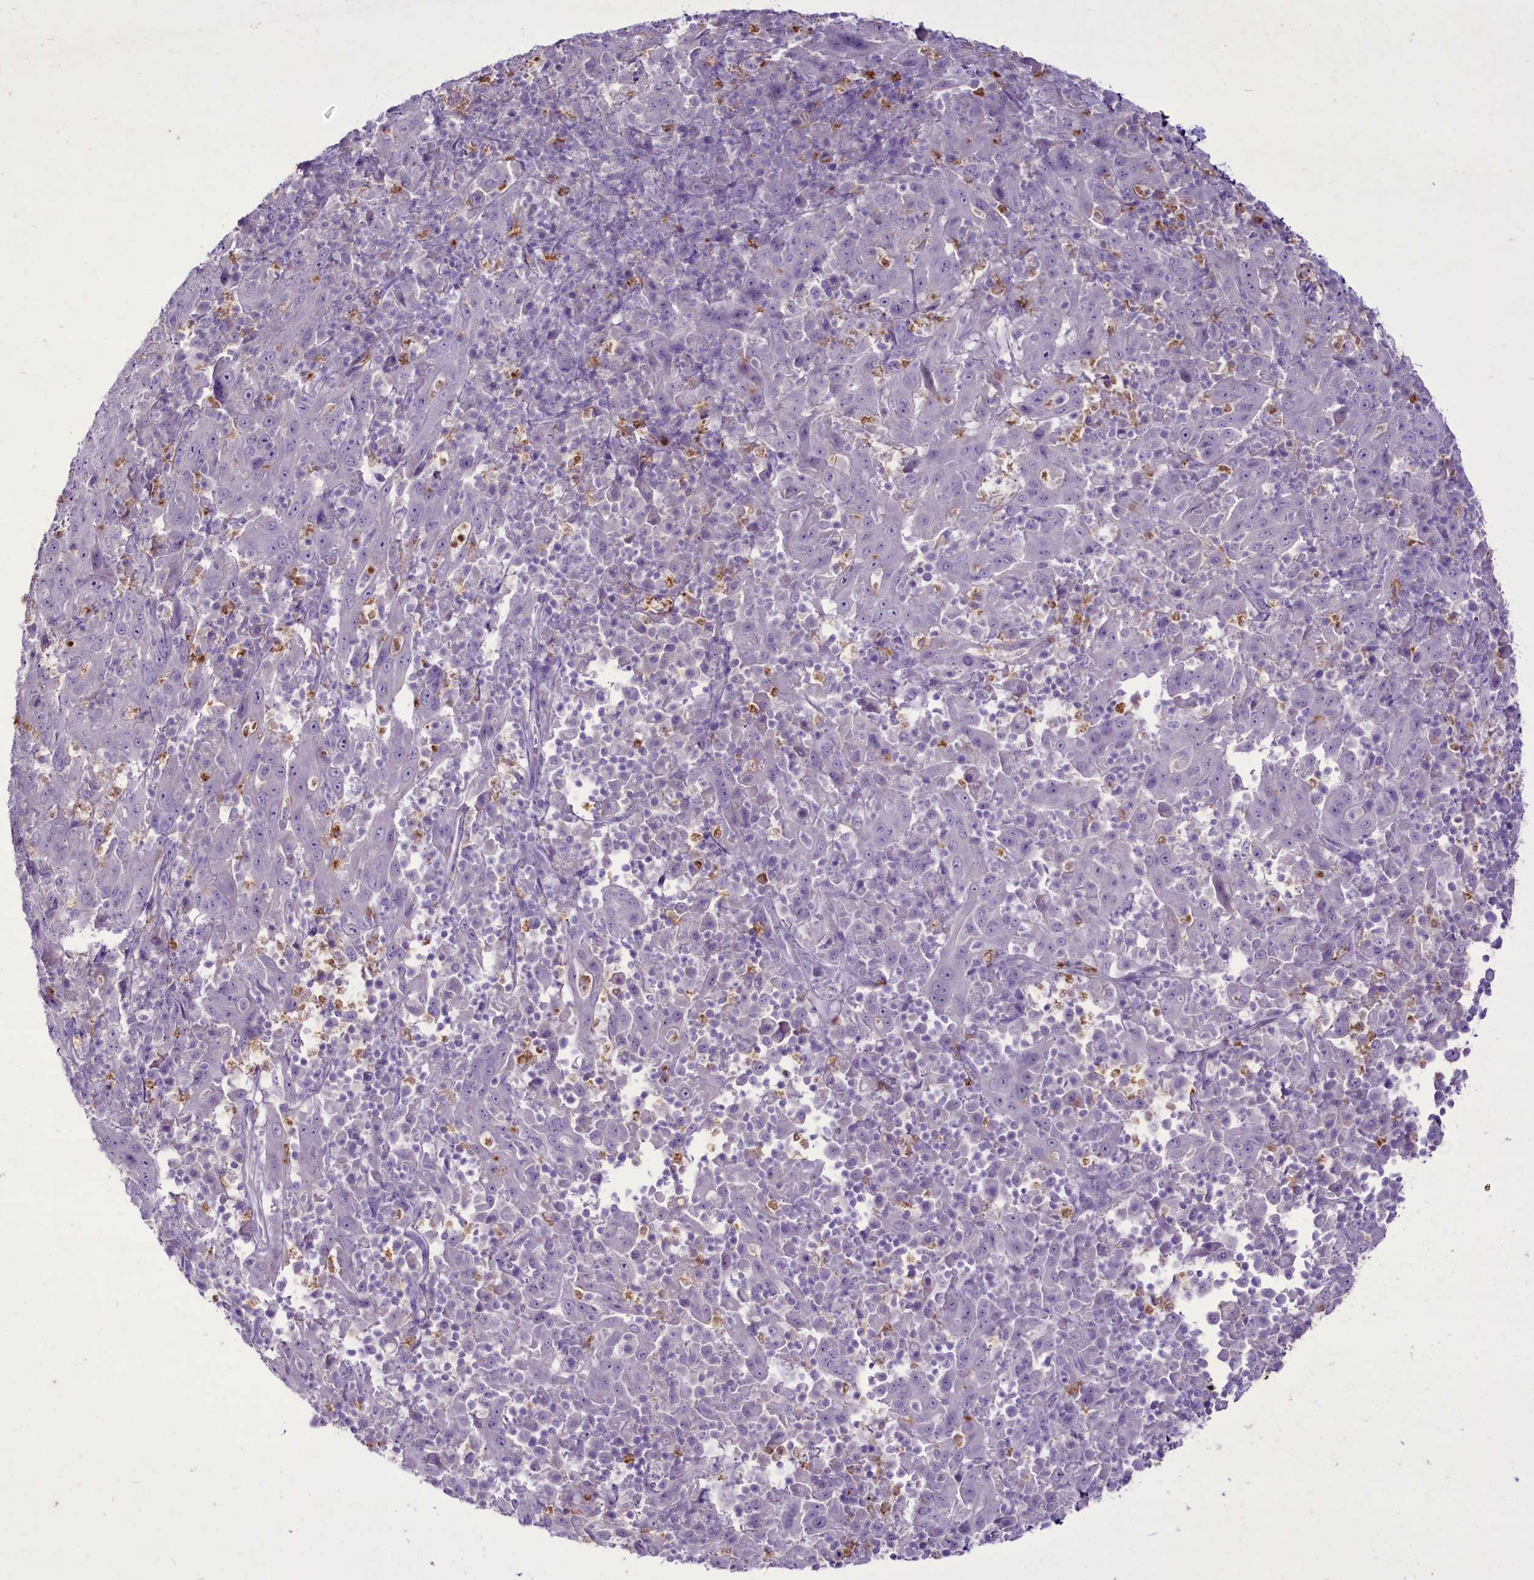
{"staining": {"intensity": "negative", "quantity": "none", "location": "none"}, "tissue": "pancreatic cancer", "cell_type": "Tumor cells", "image_type": "cancer", "snomed": [{"axis": "morphology", "description": "Adenocarcinoma, NOS"}, {"axis": "topography", "description": "Pancreas"}], "caption": "Protein analysis of pancreatic adenocarcinoma displays no significant expression in tumor cells.", "gene": "FAM209B", "patient": {"sex": "male", "age": 63}}